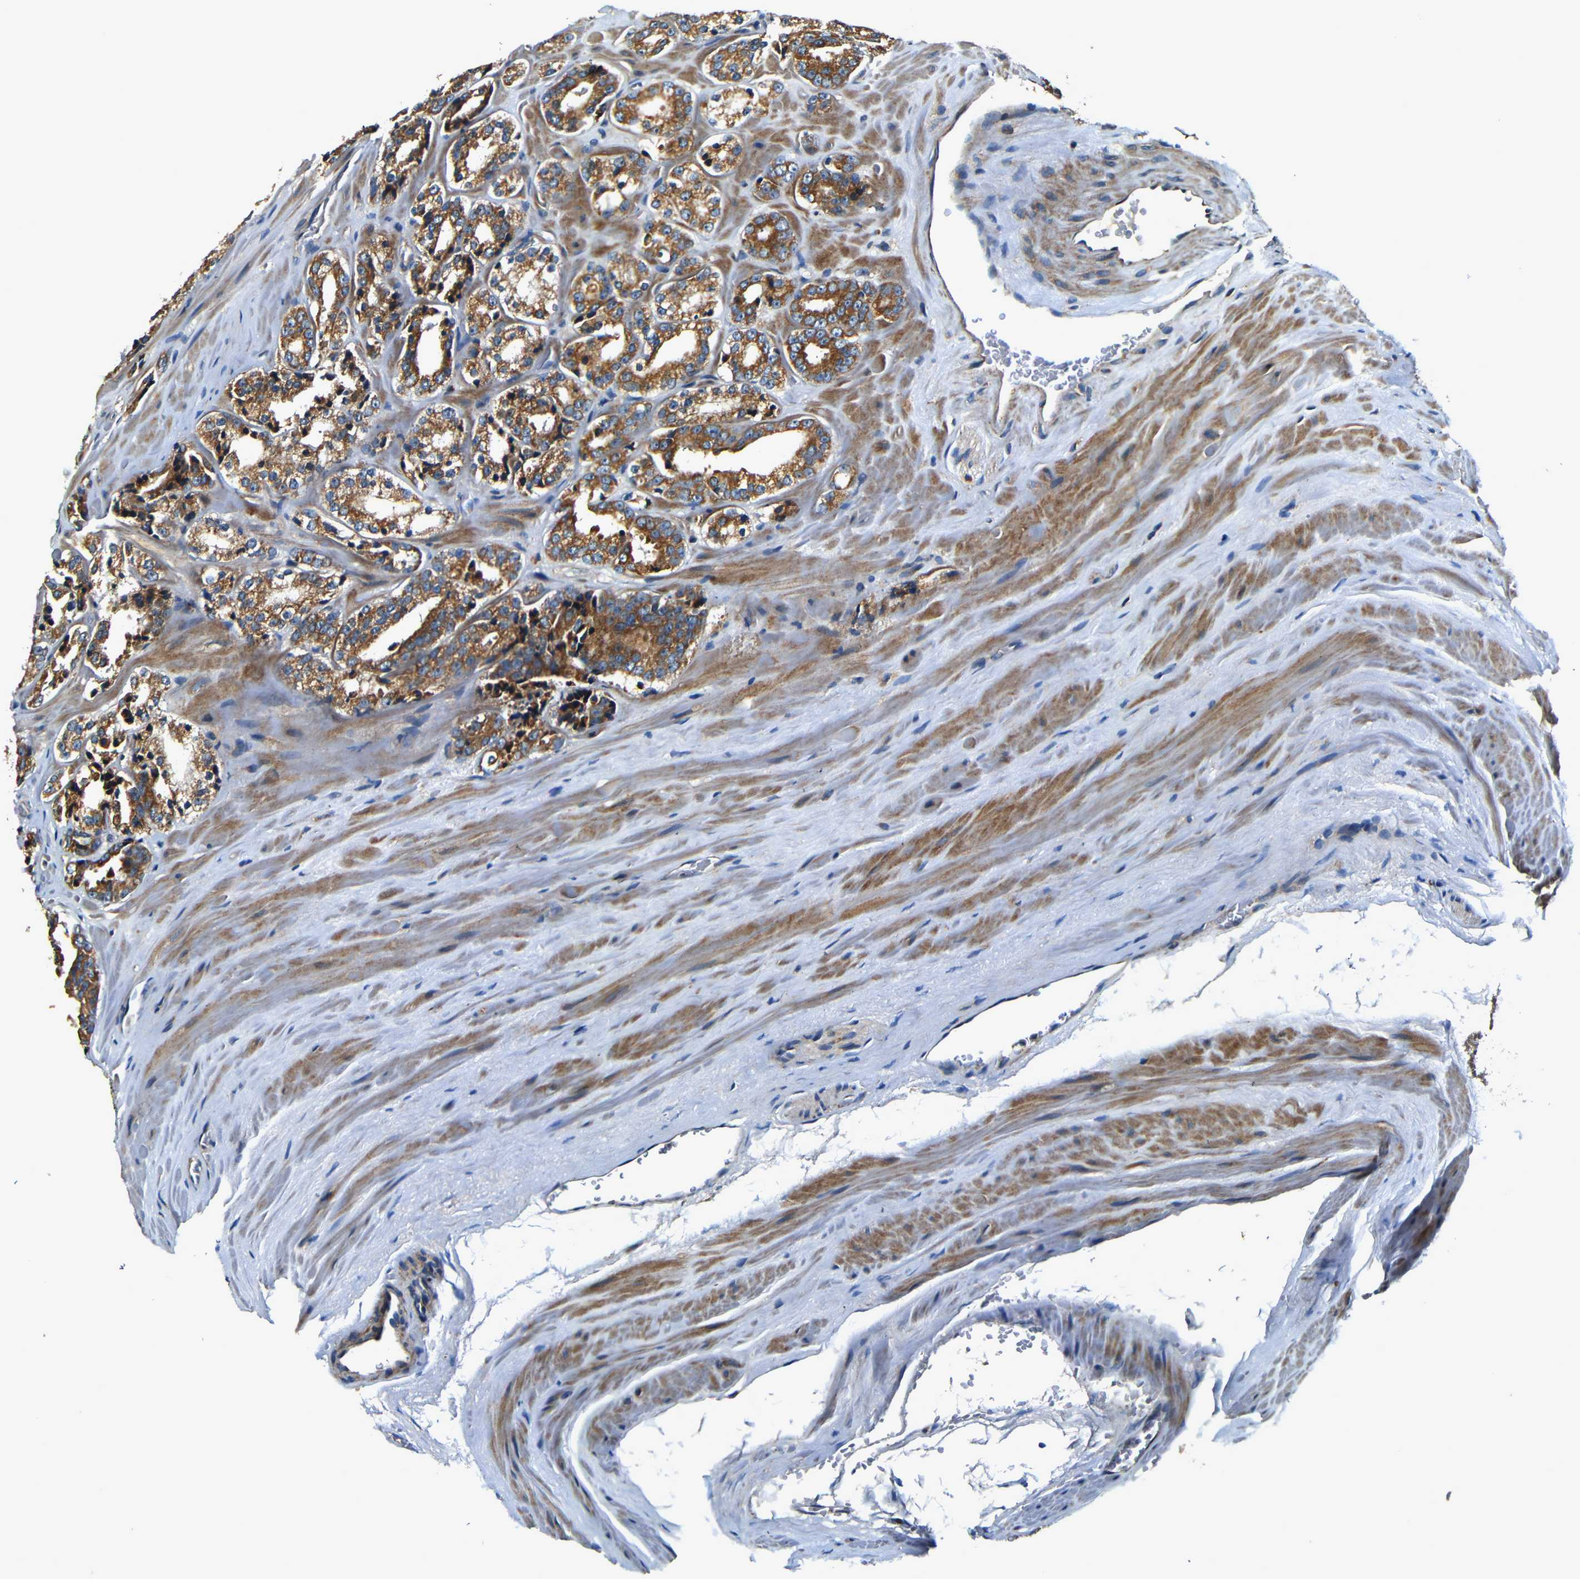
{"staining": {"intensity": "strong", "quantity": ">75%", "location": "cytoplasmic/membranous"}, "tissue": "prostate cancer", "cell_type": "Tumor cells", "image_type": "cancer", "snomed": [{"axis": "morphology", "description": "Adenocarcinoma, High grade"}, {"axis": "topography", "description": "Prostate"}], "caption": "This histopathology image exhibits IHC staining of human prostate cancer (adenocarcinoma (high-grade)), with high strong cytoplasmic/membranous staining in about >75% of tumor cells.", "gene": "MTX1", "patient": {"sex": "male", "age": 60}}